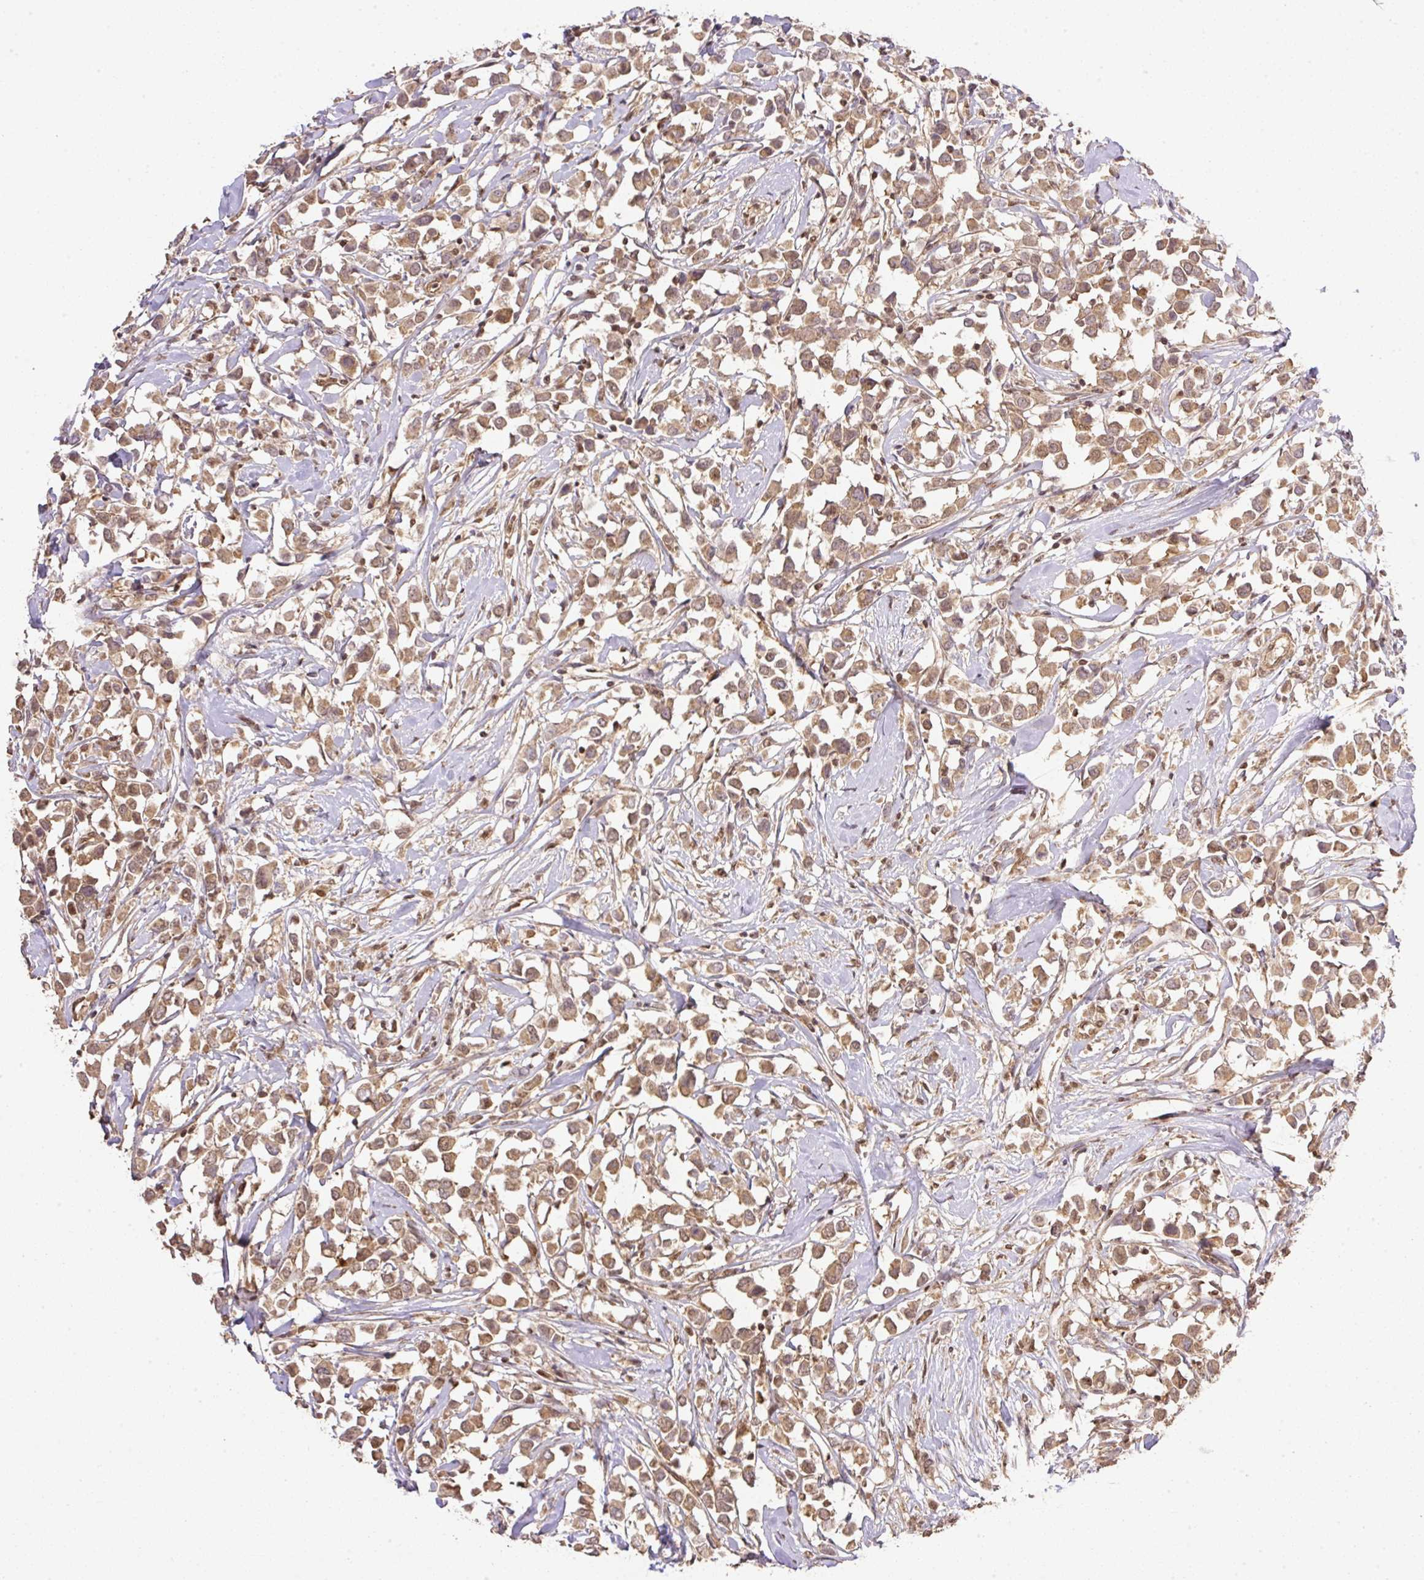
{"staining": {"intensity": "moderate", "quantity": ">75%", "location": "cytoplasmic/membranous,nuclear"}, "tissue": "breast cancer", "cell_type": "Tumor cells", "image_type": "cancer", "snomed": [{"axis": "morphology", "description": "Duct carcinoma"}, {"axis": "topography", "description": "Breast"}], "caption": "This is a micrograph of immunohistochemistry staining of breast invasive ductal carcinoma, which shows moderate positivity in the cytoplasmic/membranous and nuclear of tumor cells.", "gene": "VPS25", "patient": {"sex": "female", "age": 61}}